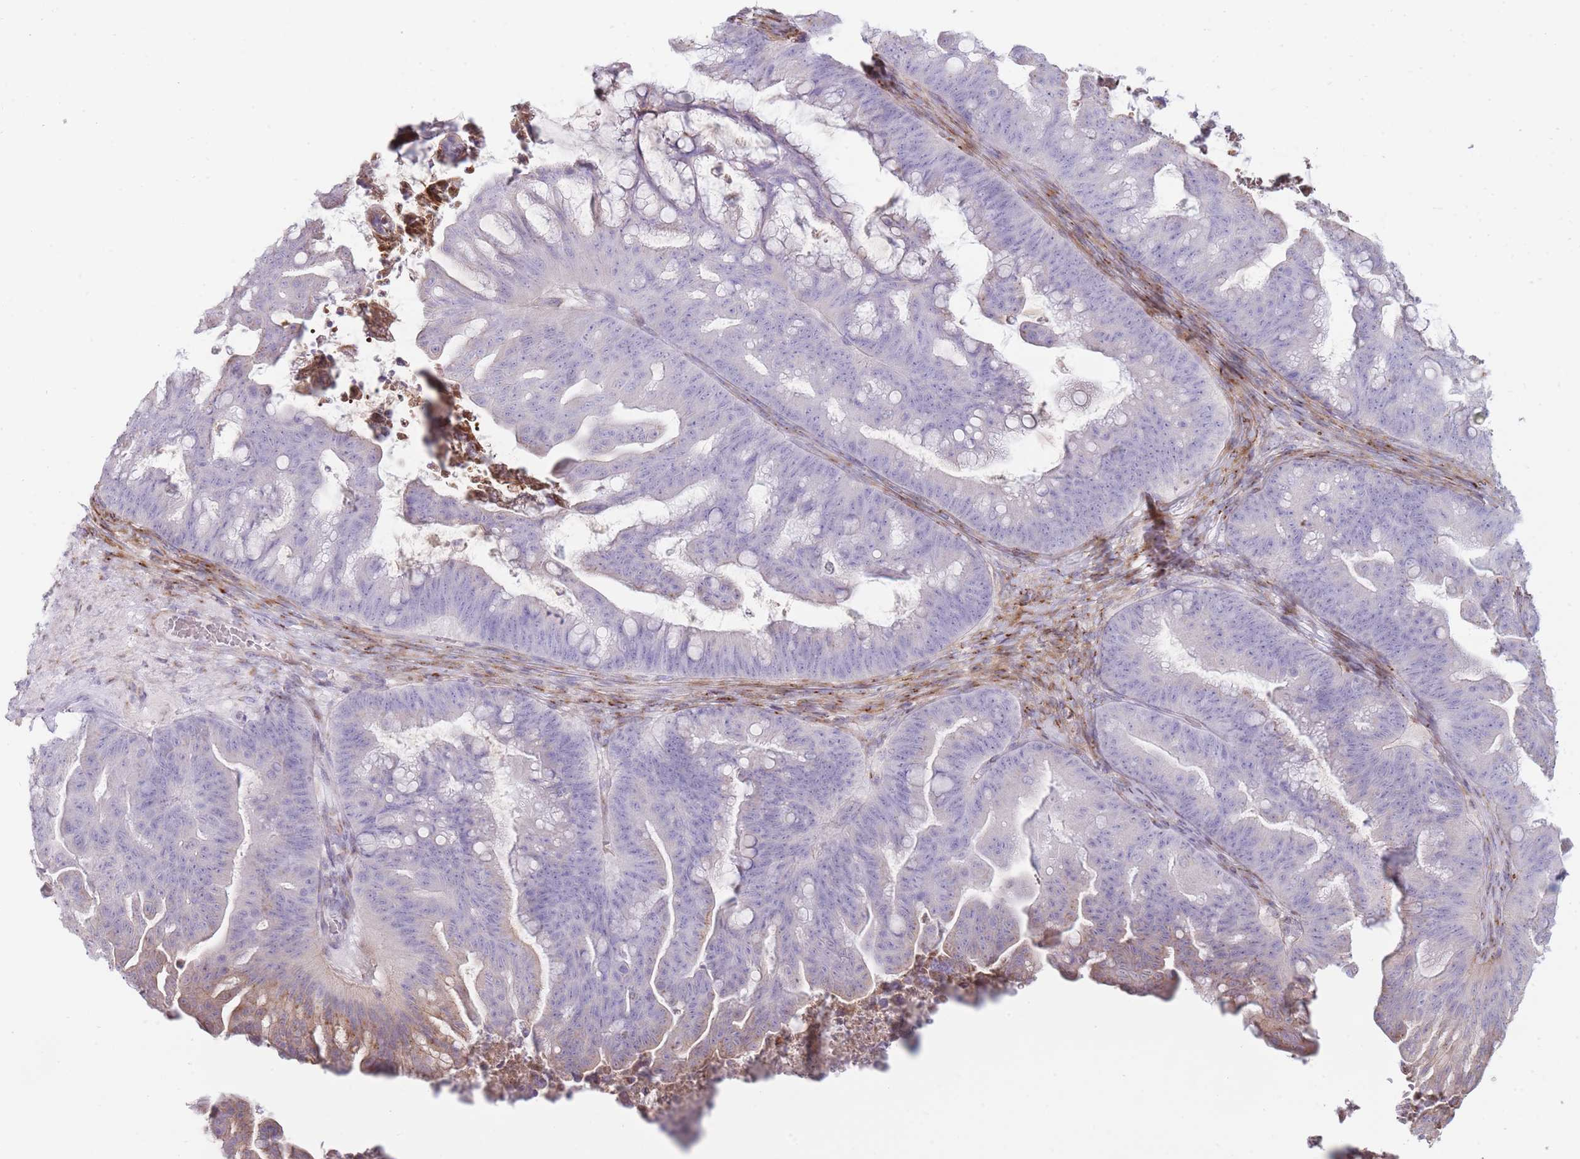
{"staining": {"intensity": "negative", "quantity": "none", "location": "none"}, "tissue": "ovarian cancer", "cell_type": "Tumor cells", "image_type": "cancer", "snomed": [{"axis": "morphology", "description": "Cystadenocarcinoma, mucinous, NOS"}, {"axis": "topography", "description": "Ovary"}], "caption": "The image demonstrates no staining of tumor cells in ovarian cancer.", "gene": "PPP3R2", "patient": {"sex": "female", "age": 67}}